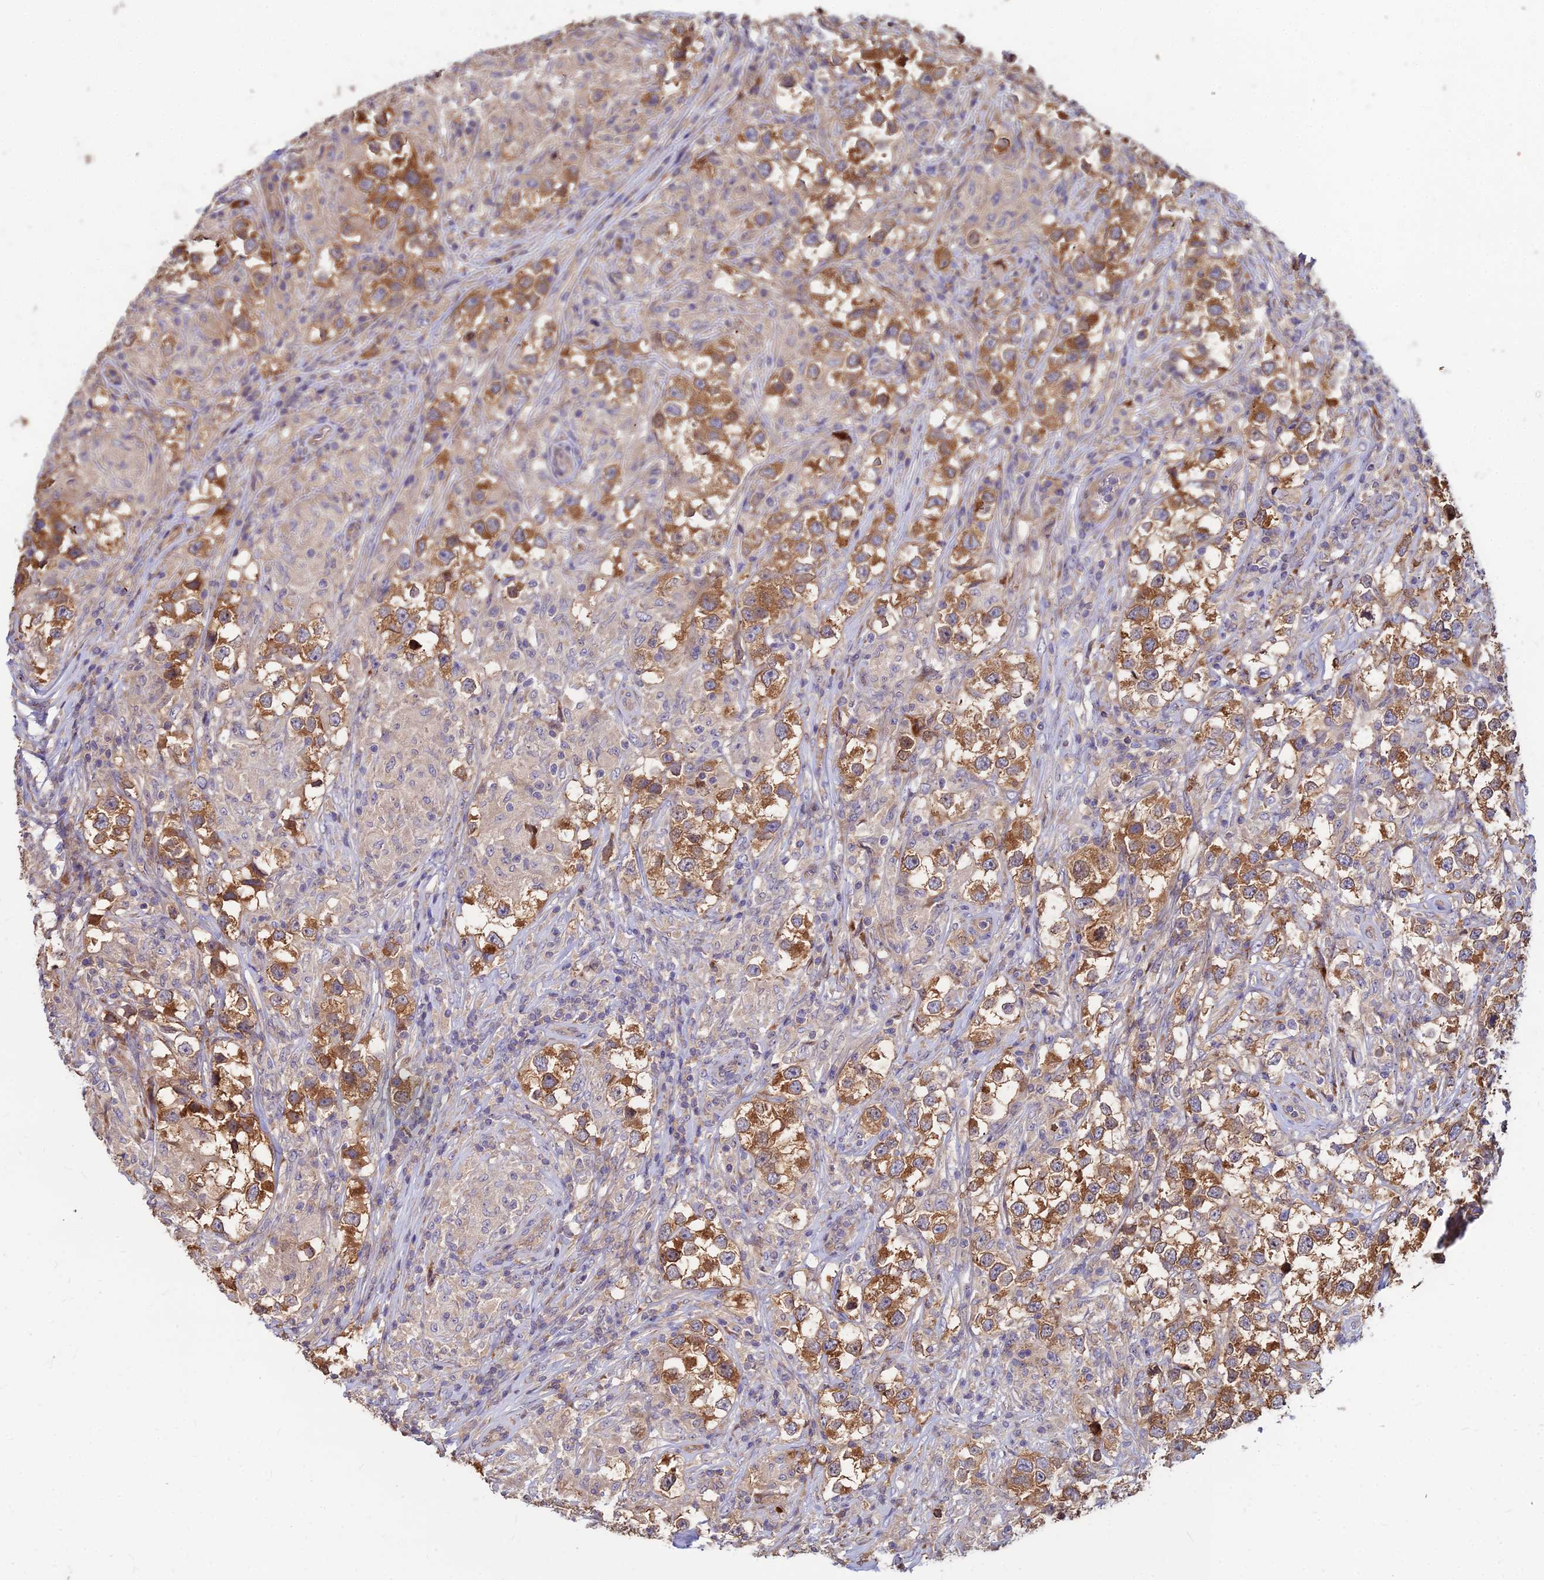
{"staining": {"intensity": "moderate", "quantity": ">75%", "location": "cytoplasmic/membranous"}, "tissue": "testis cancer", "cell_type": "Tumor cells", "image_type": "cancer", "snomed": [{"axis": "morphology", "description": "Seminoma, NOS"}, {"axis": "topography", "description": "Testis"}], "caption": "Brown immunohistochemical staining in human seminoma (testis) shows moderate cytoplasmic/membranous positivity in approximately >75% of tumor cells.", "gene": "CCT6B", "patient": {"sex": "male", "age": 46}}